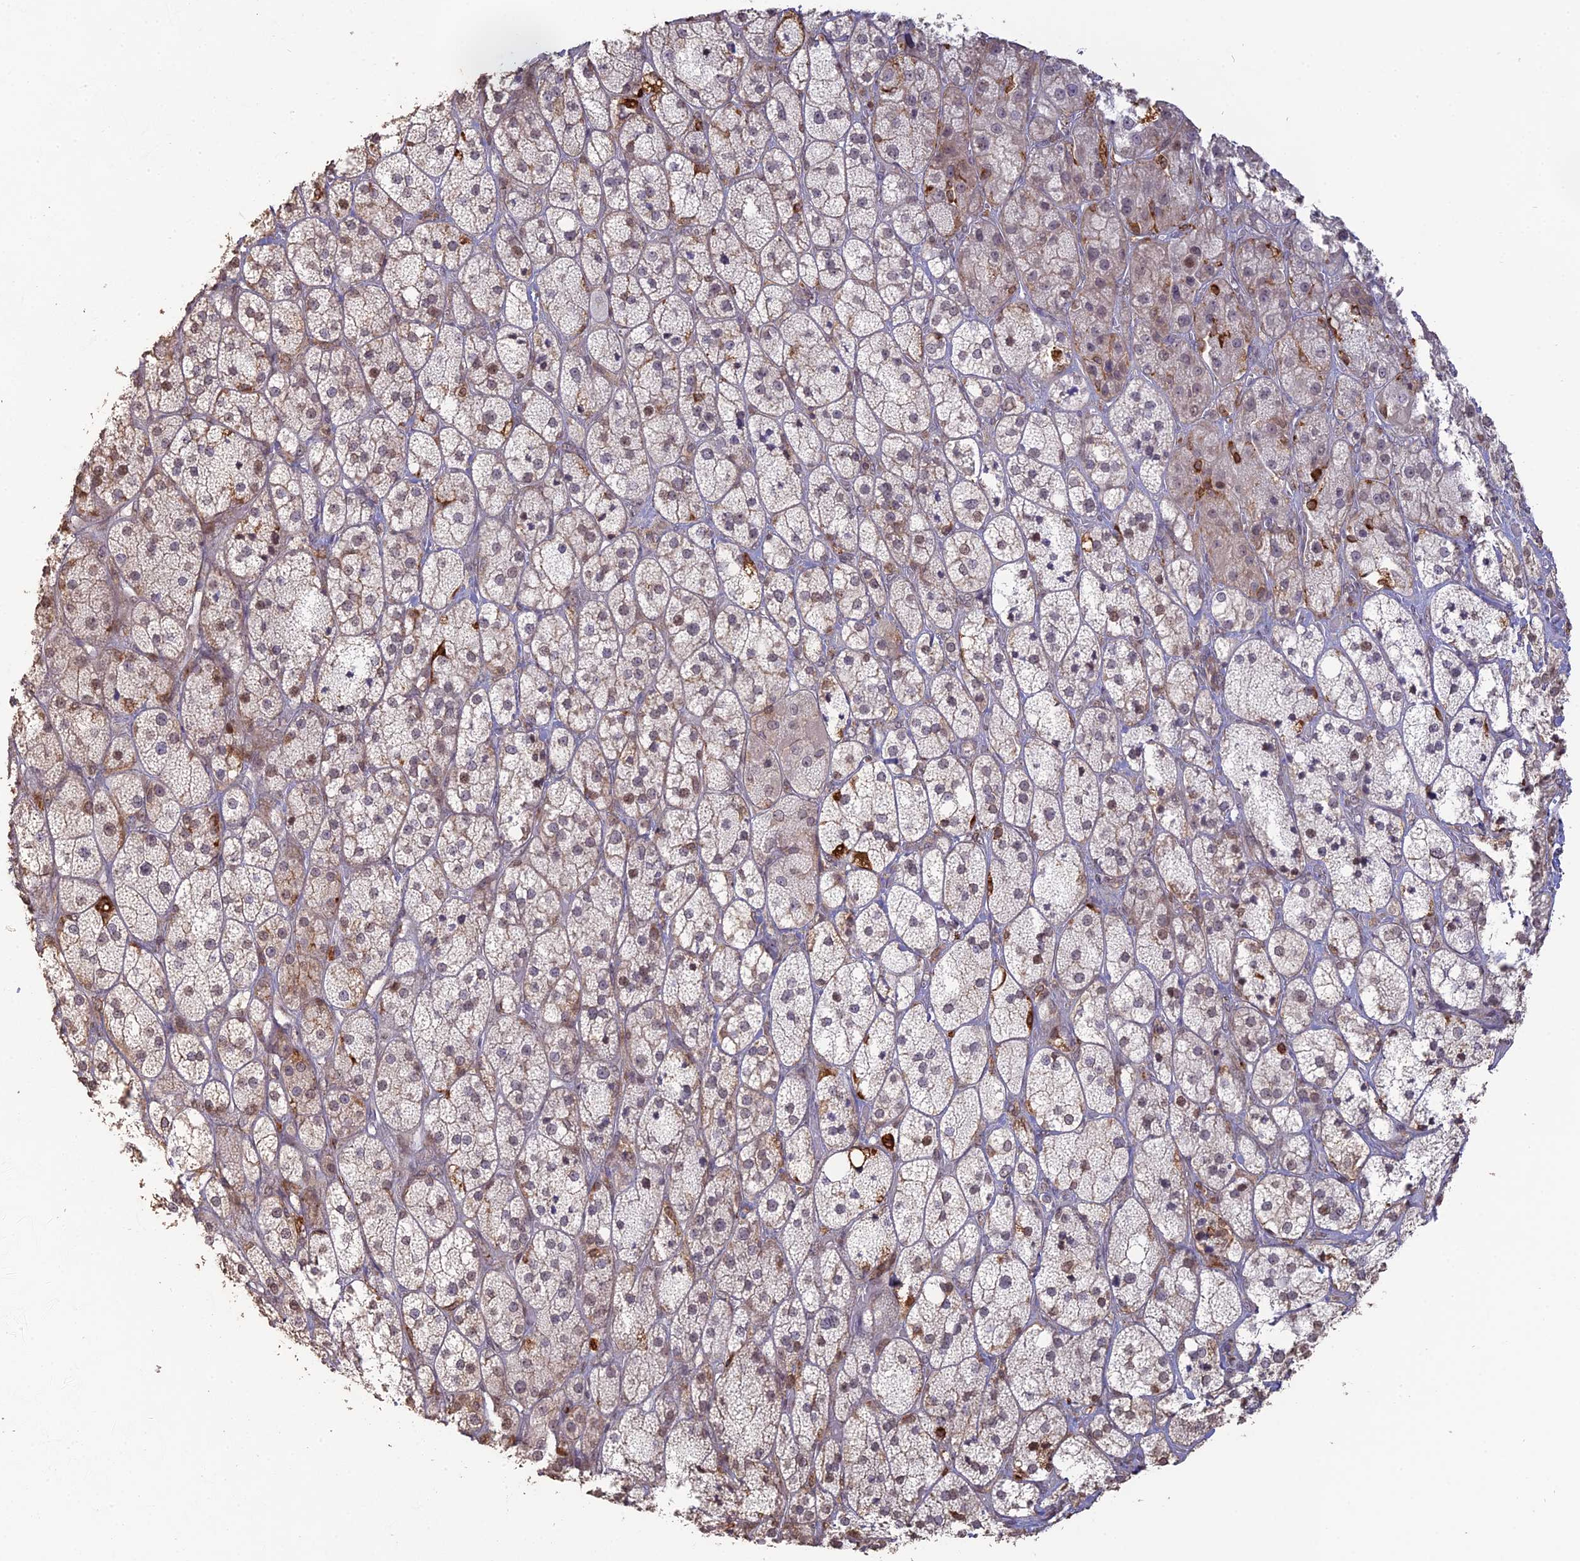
{"staining": {"intensity": "weak", "quantity": "<25%", "location": "cytoplasmic/membranous"}, "tissue": "adrenal gland", "cell_type": "Glandular cells", "image_type": "normal", "snomed": [{"axis": "morphology", "description": "Normal tissue, NOS"}, {"axis": "topography", "description": "Adrenal gland"}], "caption": "Immunohistochemistry of unremarkable adrenal gland exhibits no staining in glandular cells.", "gene": "APOBR", "patient": {"sex": "male", "age": 61}}